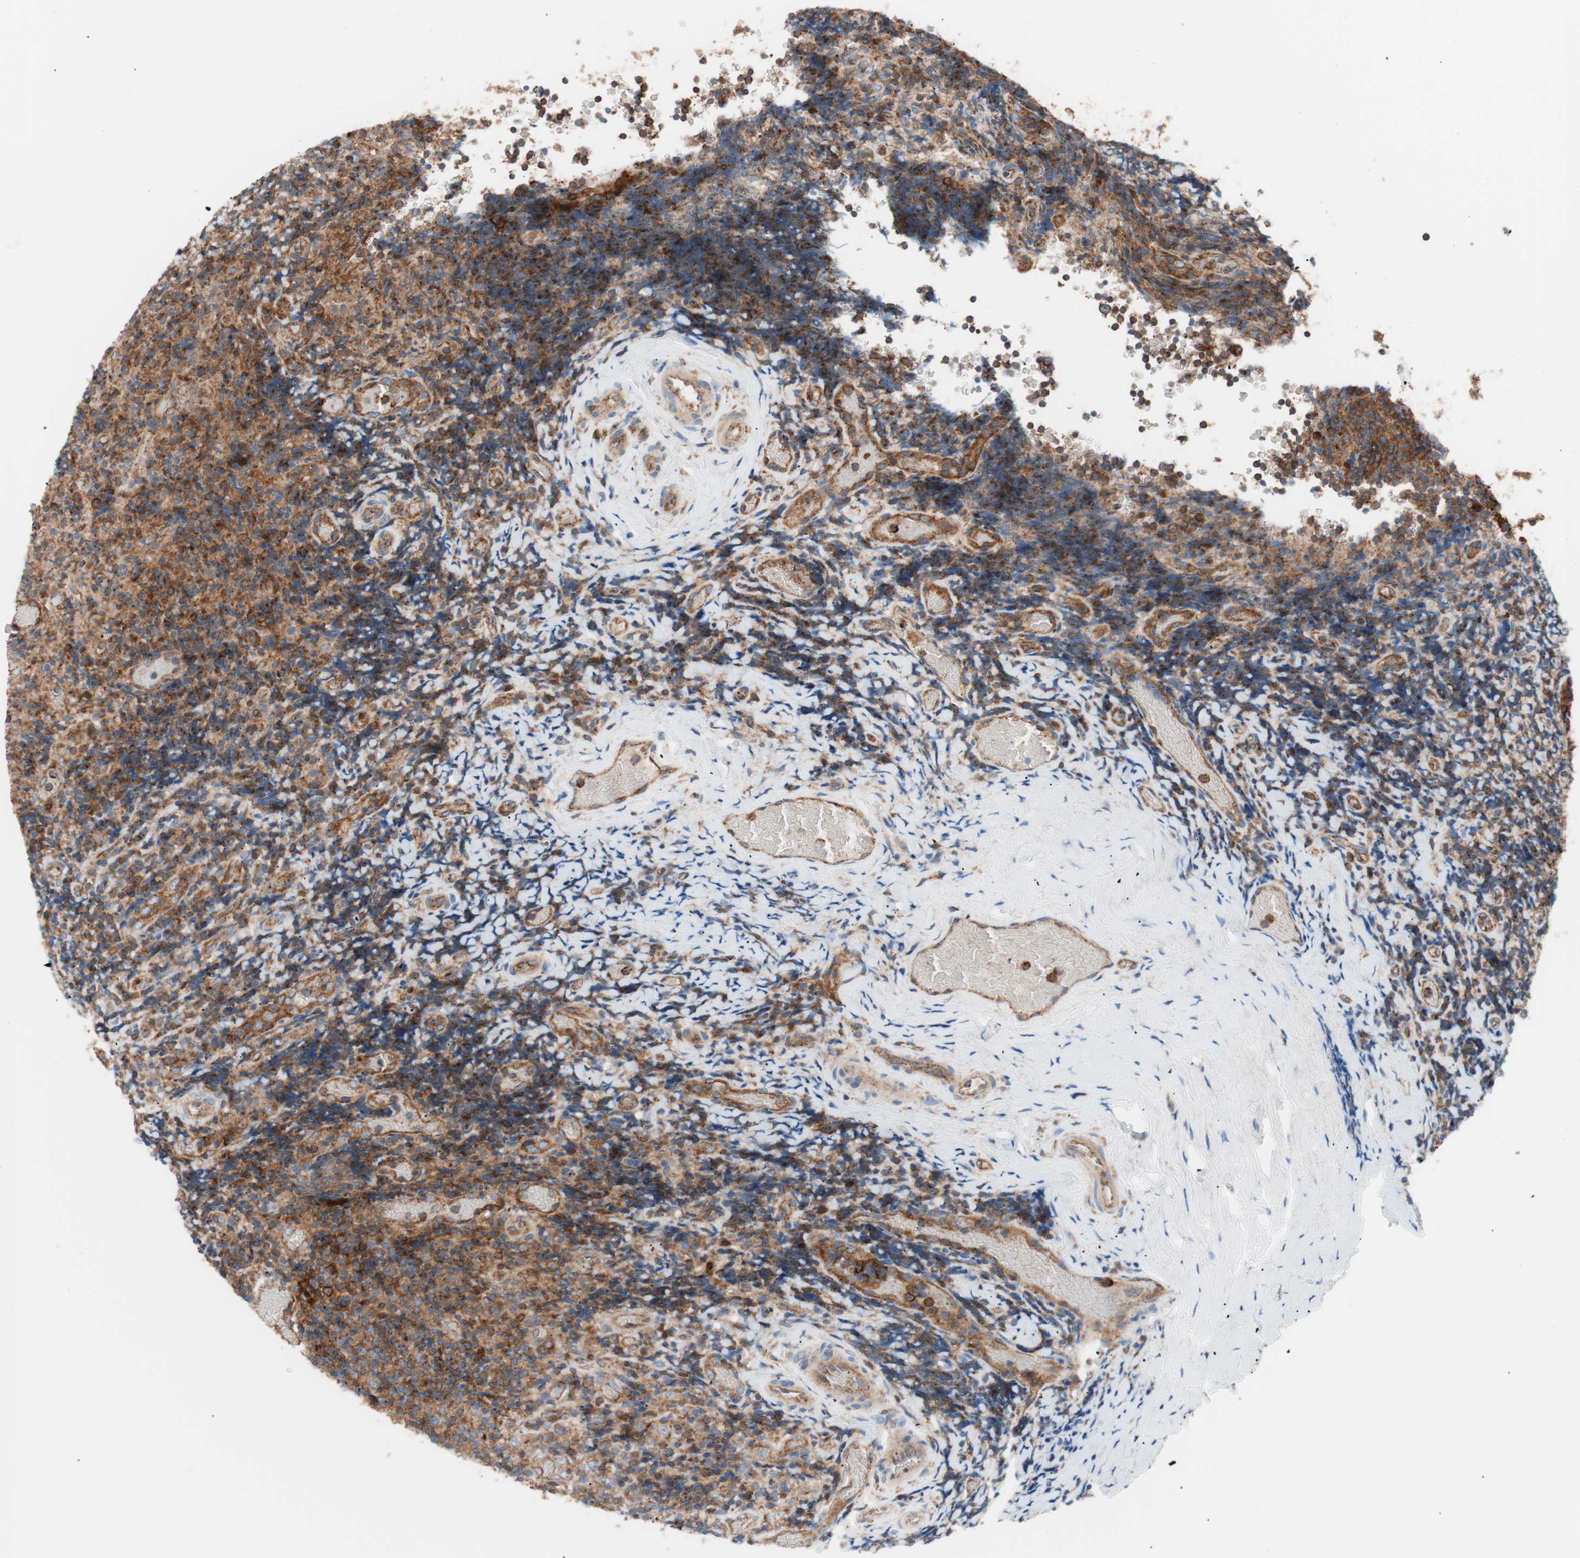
{"staining": {"intensity": "strong", "quantity": ">75%", "location": "cytoplasmic/membranous"}, "tissue": "lymphoma", "cell_type": "Tumor cells", "image_type": "cancer", "snomed": [{"axis": "morphology", "description": "Malignant lymphoma, non-Hodgkin's type, High grade"}, {"axis": "topography", "description": "Tonsil"}], "caption": "Protein staining of lymphoma tissue demonstrates strong cytoplasmic/membranous positivity in about >75% of tumor cells. (DAB (3,3'-diaminobenzidine) IHC, brown staining for protein, blue staining for nuclei).", "gene": "FLOT2", "patient": {"sex": "female", "age": 36}}